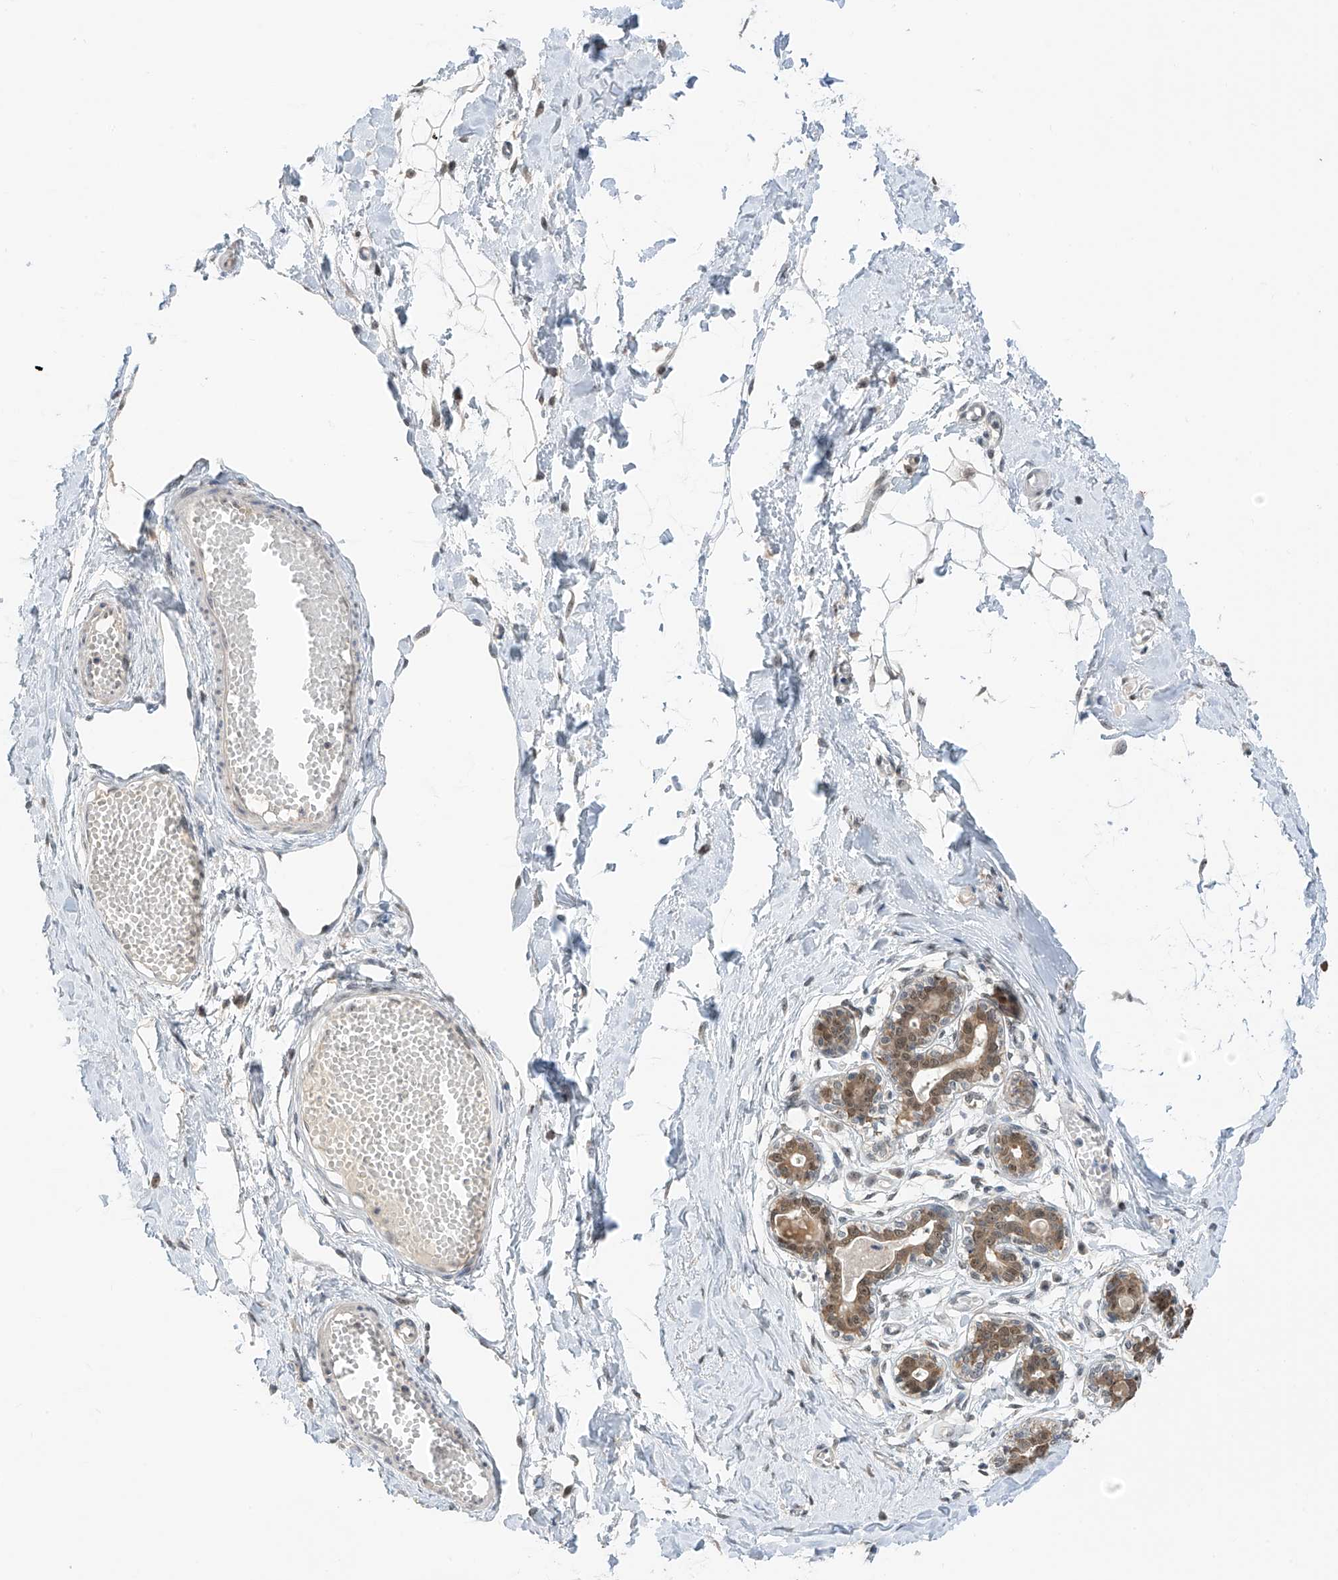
{"staining": {"intensity": "moderate", "quantity": ">75%", "location": "nuclear"}, "tissue": "breast", "cell_type": "Adipocytes", "image_type": "normal", "snomed": [{"axis": "morphology", "description": "Normal tissue, NOS"}, {"axis": "topography", "description": "Breast"}], "caption": "Moderate nuclear positivity for a protein is present in approximately >75% of adipocytes of unremarkable breast using immunohistochemistry.", "gene": "RPAIN", "patient": {"sex": "female", "age": 27}}